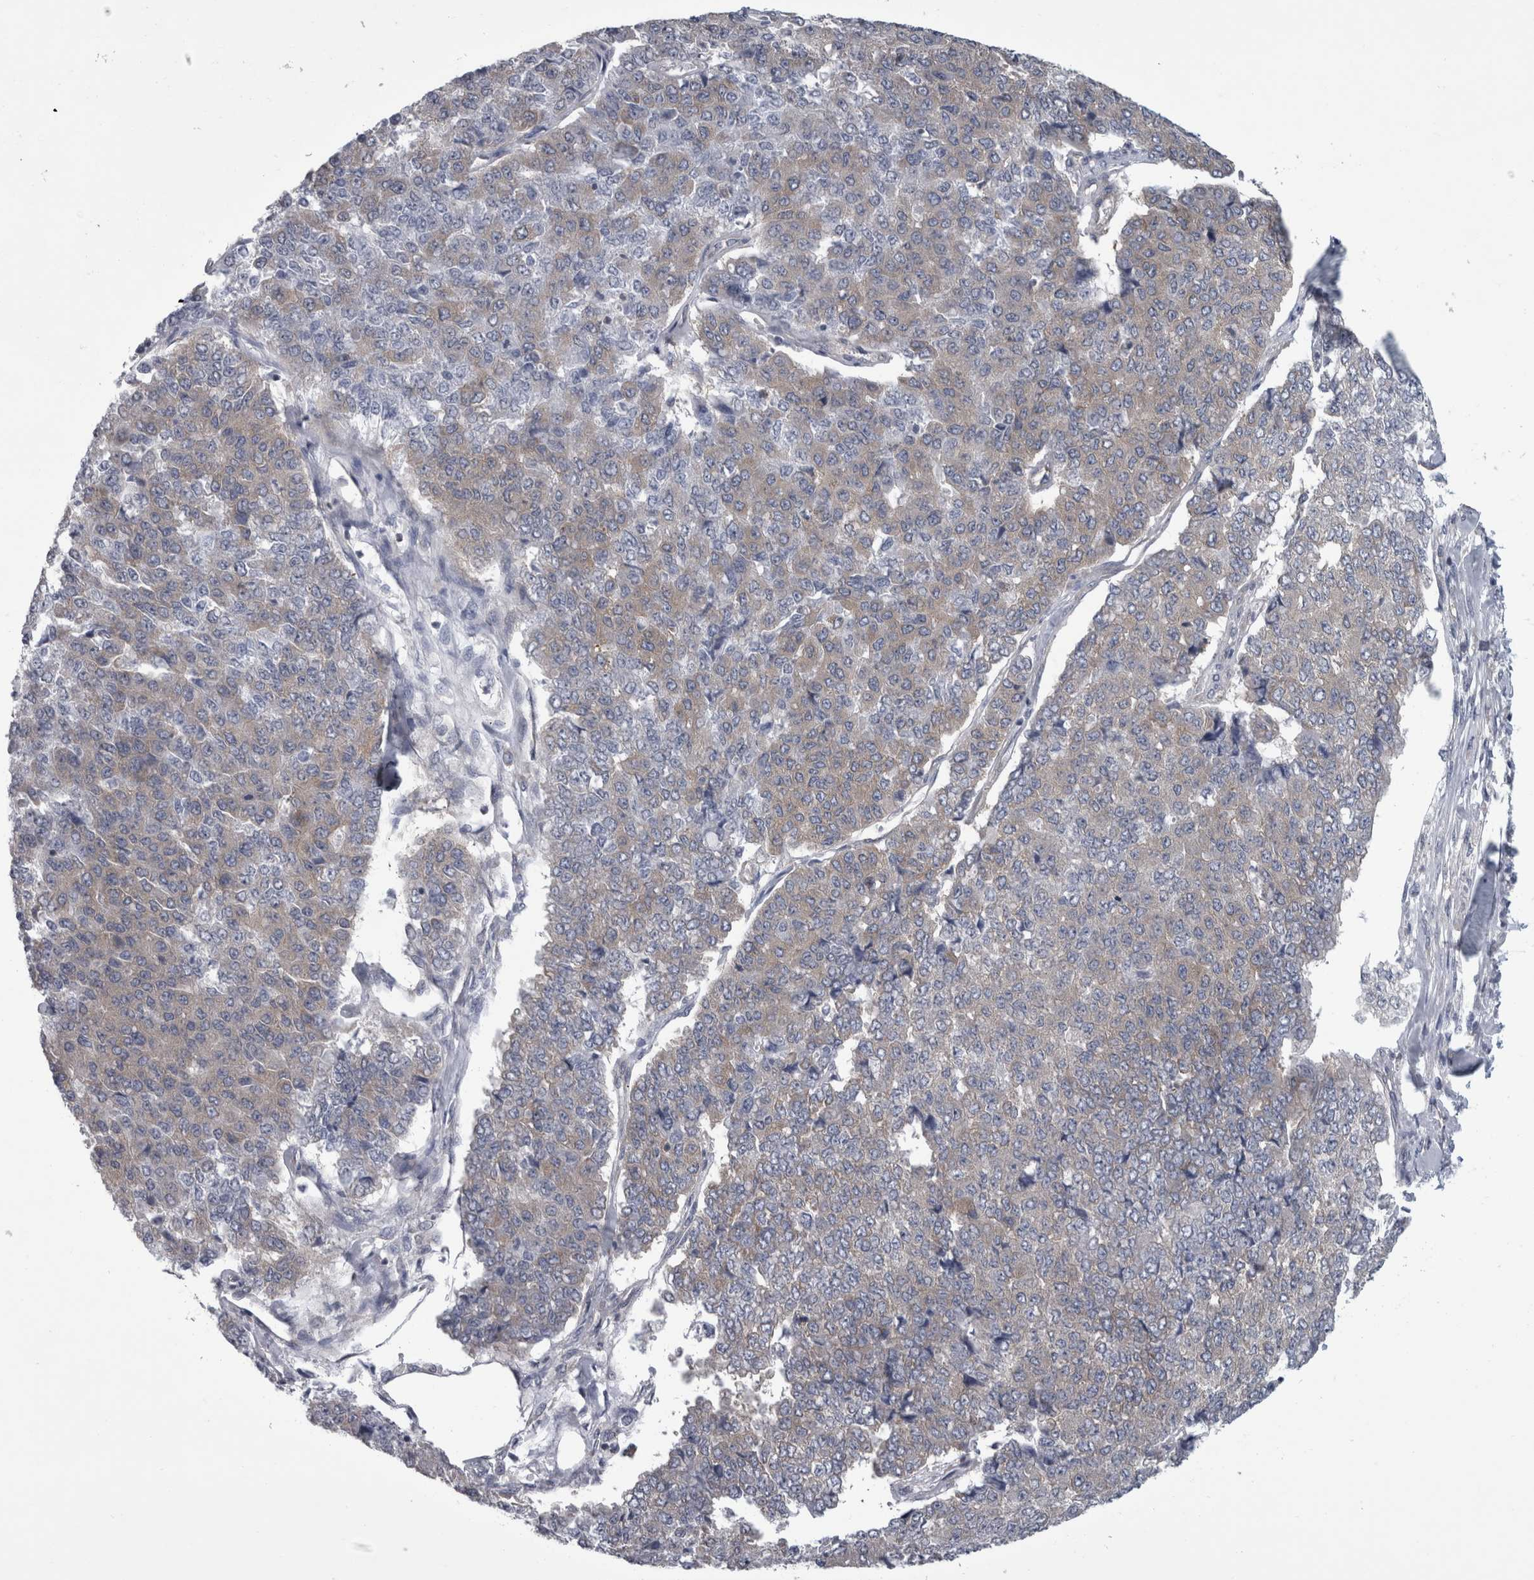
{"staining": {"intensity": "weak", "quantity": "<25%", "location": "cytoplasmic/membranous"}, "tissue": "pancreatic cancer", "cell_type": "Tumor cells", "image_type": "cancer", "snomed": [{"axis": "morphology", "description": "Adenocarcinoma, NOS"}, {"axis": "topography", "description": "Pancreas"}], "caption": "Human pancreatic cancer (adenocarcinoma) stained for a protein using immunohistochemistry exhibits no expression in tumor cells.", "gene": "PRRC2C", "patient": {"sex": "male", "age": 50}}